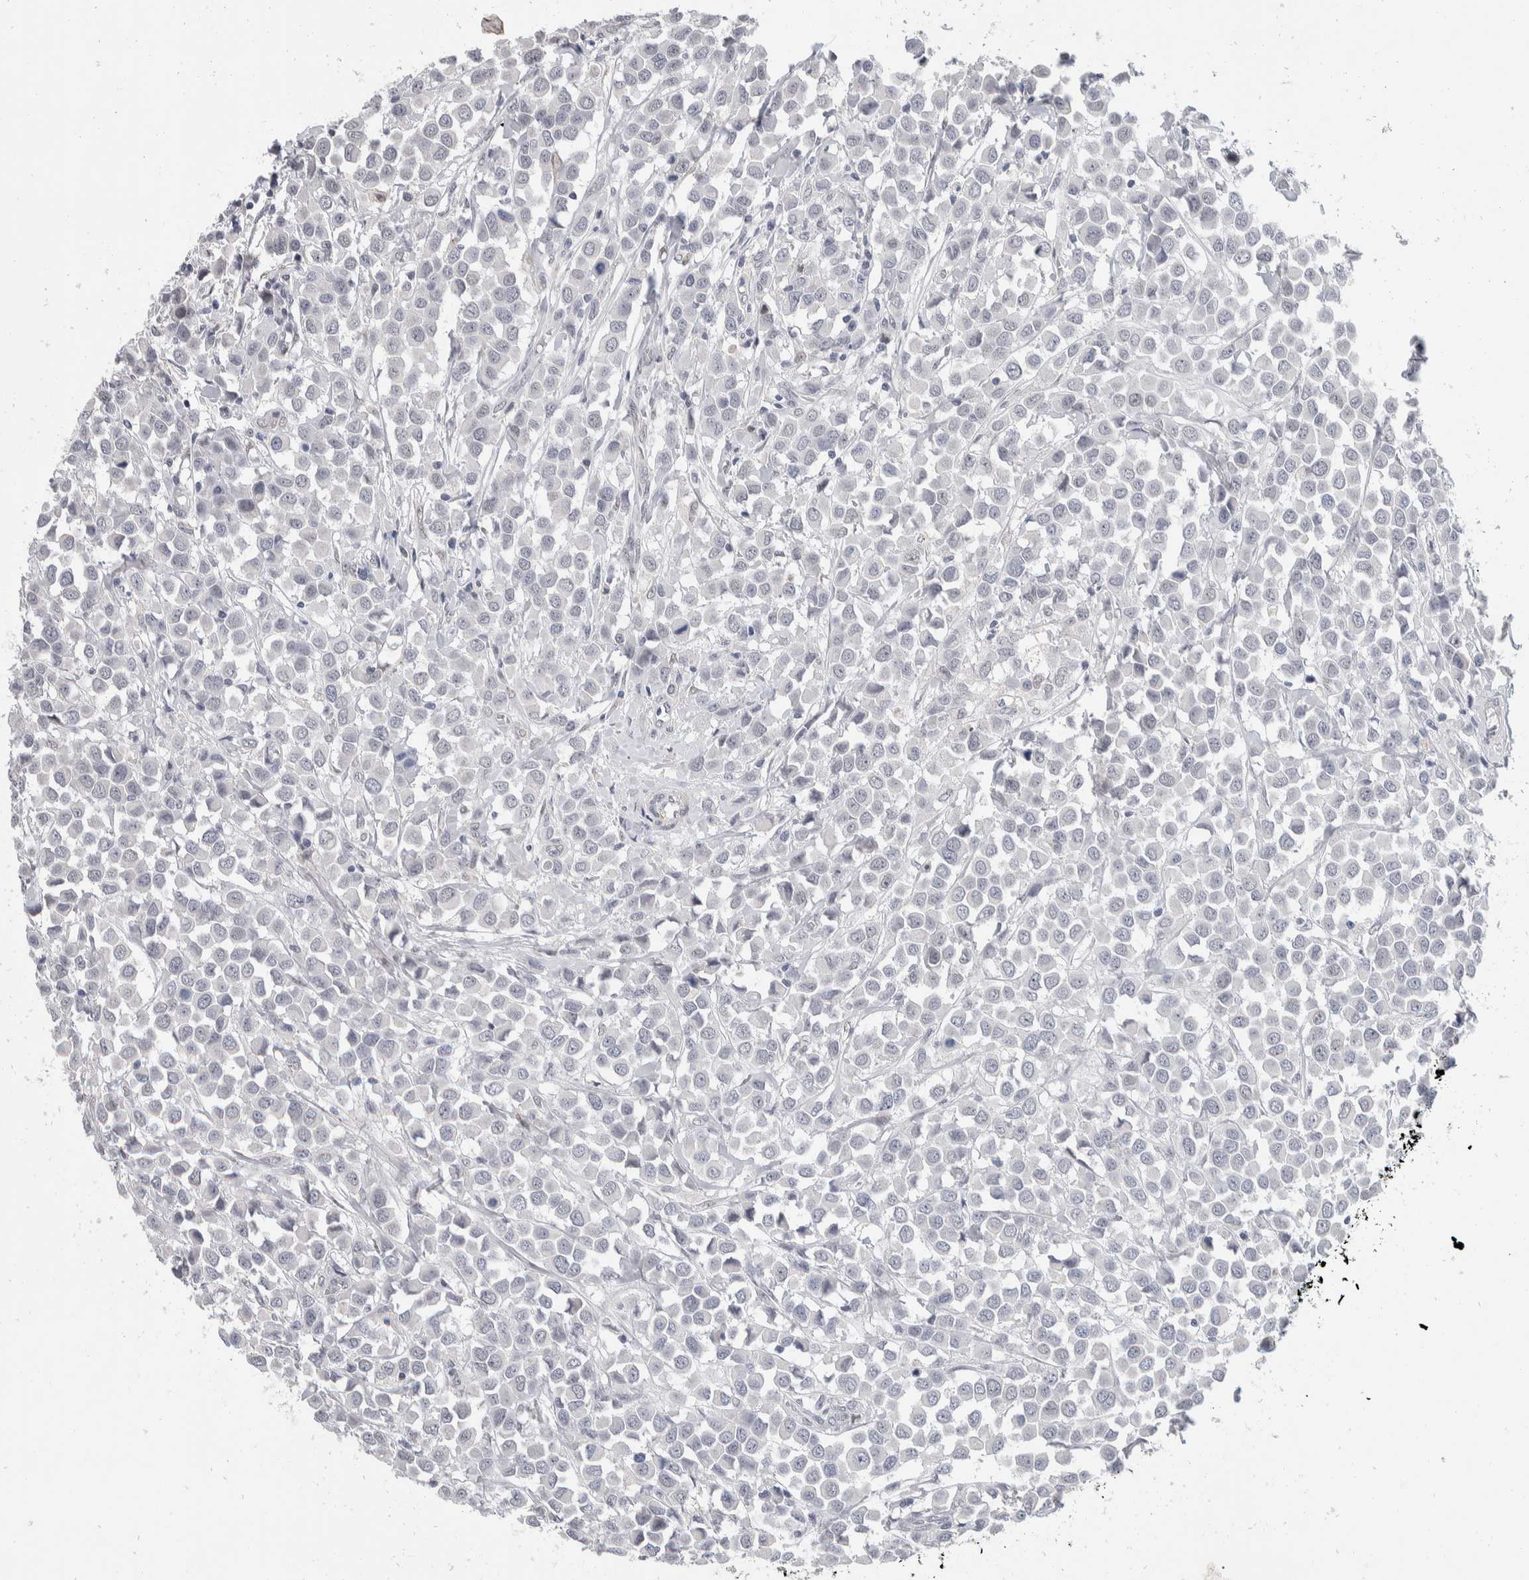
{"staining": {"intensity": "negative", "quantity": "none", "location": "none"}, "tissue": "breast cancer", "cell_type": "Tumor cells", "image_type": "cancer", "snomed": [{"axis": "morphology", "description": "Duct carcinoma"}, {"axis": "topography", "description": "Breast"}], "caption": "An immunohistochemistry photomicrograph of breast infiltrating ductal carcinoma is shown. There is no staining in tumor cells of breast infiltrating ductal carcinoma.", "gene": "CATSPERD", "patient": {"sex": "female", "age": 61}}